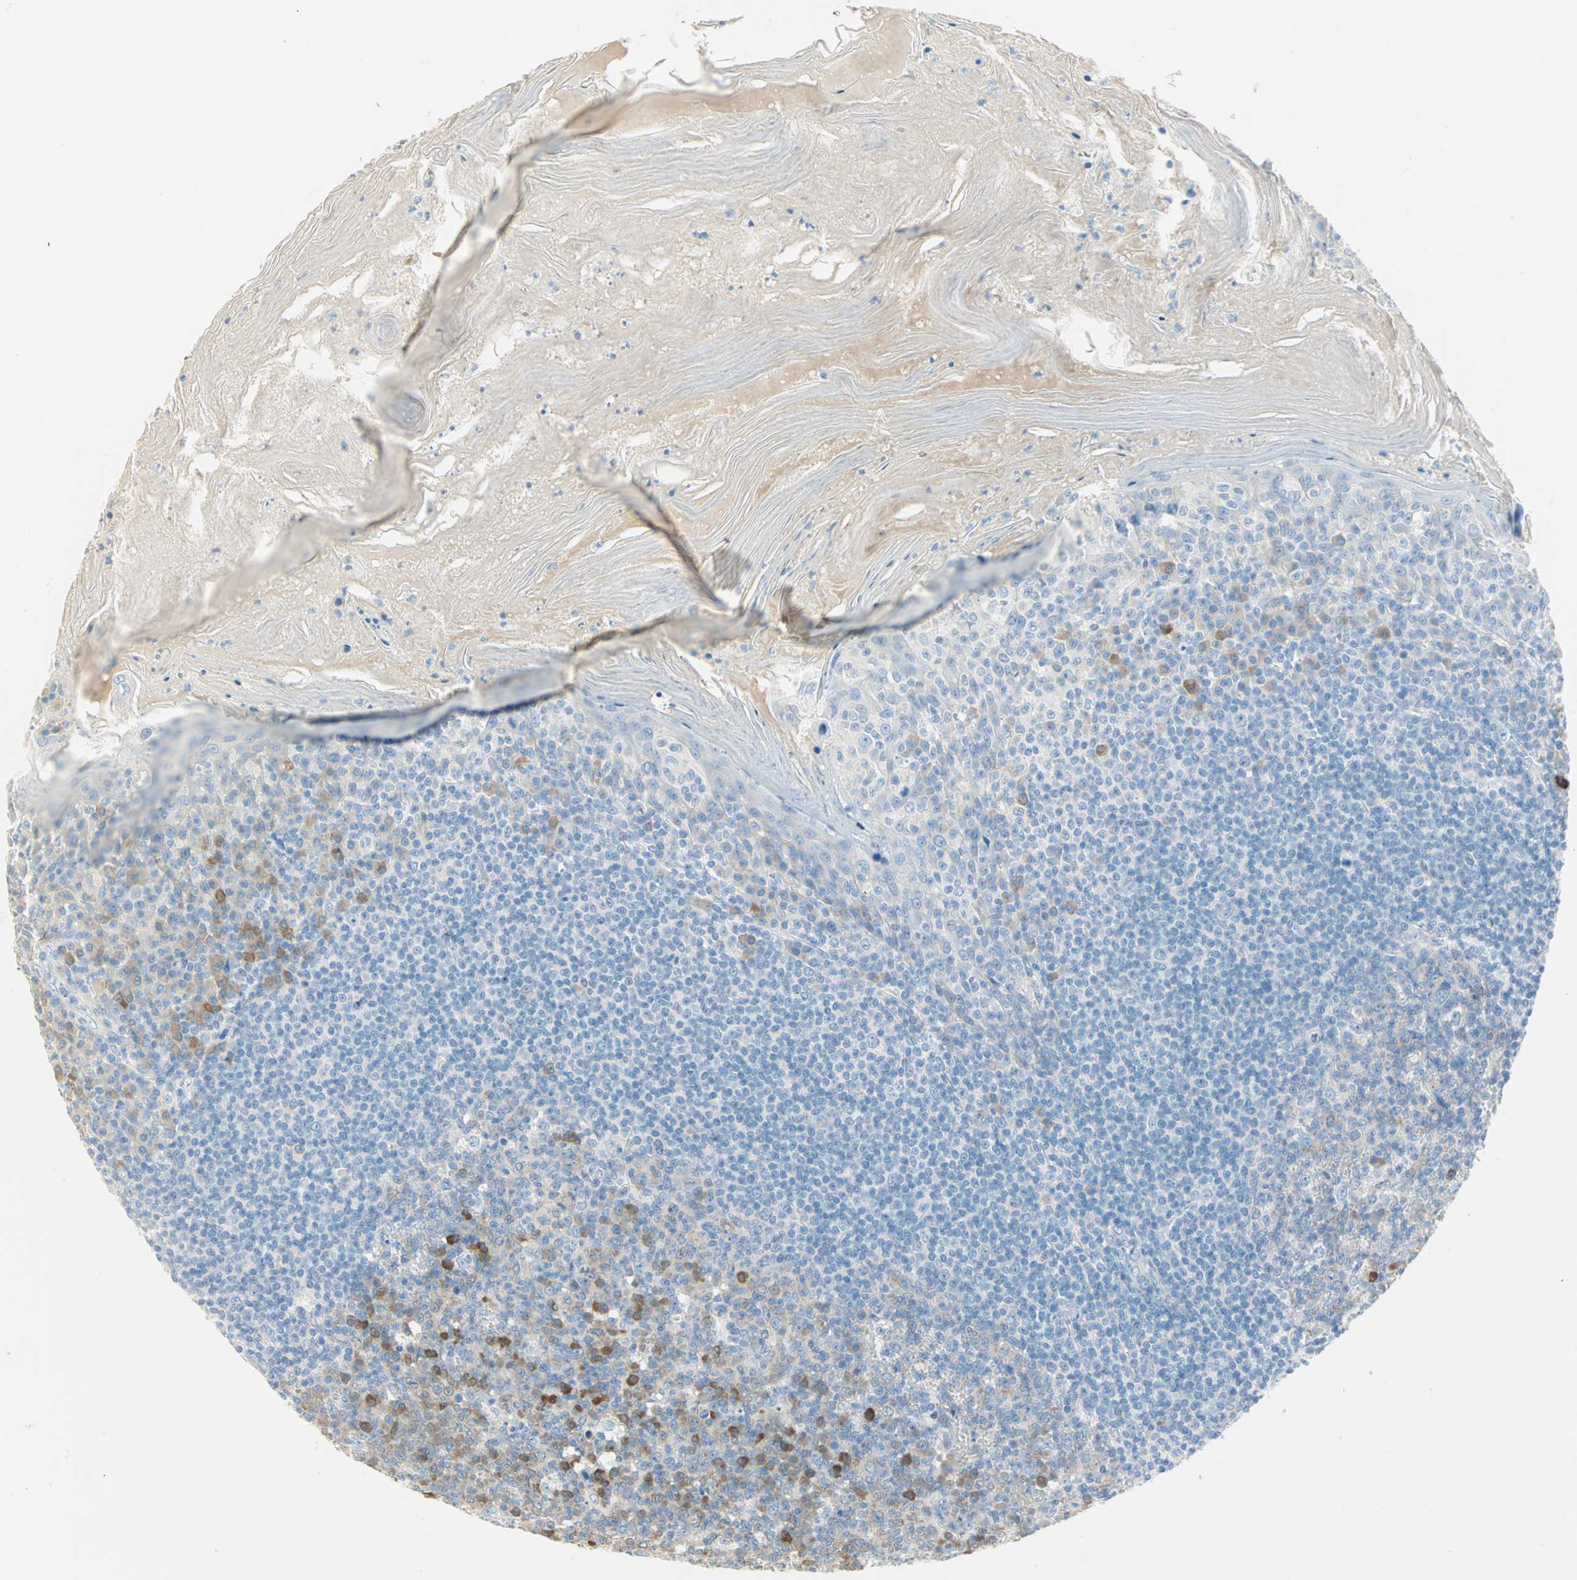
{"staining": {"intensity": "moderate", "quantity": "25%-75%", "location": "cytoplasmic/membranous"}, "tissue": "tonsil", "cell_type": "Germinal center cells", "image_type": "normal", "snomed": [{"axis": "morphology", "description": "Normal tissue, NOS"}, {"axis": "topography", "description": "Tonsil"}], "caption": "Protein analysis of benign tonsil exhibits moderate cytoplasmic/membranous staining in about 25%-75% of germinal center cells.", "gene": "ATF6", "patient": {"sex": "male", "age": 31}}